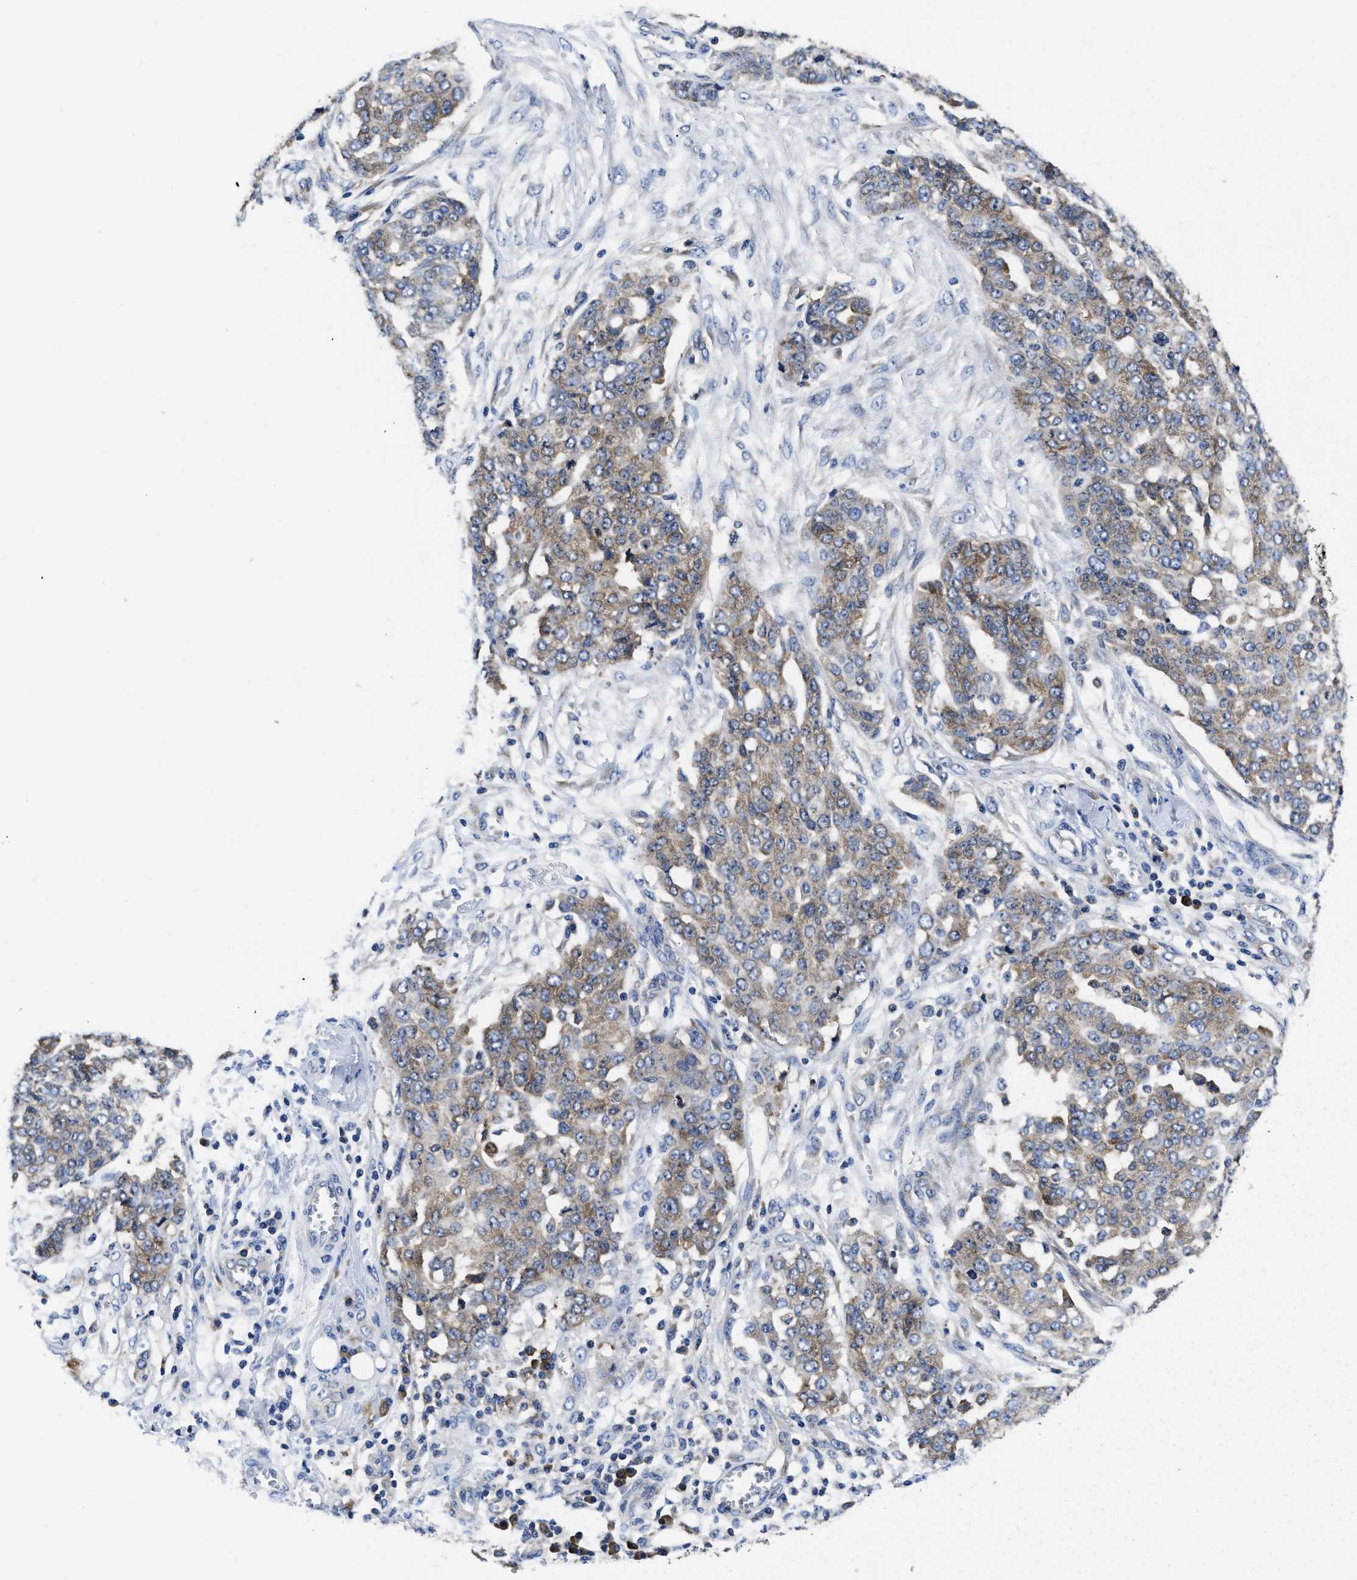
{"staining": {"intensity": "weak", "quantity": "25%-75%", "location": "cytoplasmic/membranous"}, "tissue": "ovarian cancer", "cell_type": "Tumor cells", "image_type": "cancer", "snomed": [{"axis": "morphology", "description": "Cystadenocarcinoma, serous, NOS"}, {"axis": "topography", "description": "Soft tissue"}, {"axis": "topography", "description": "Ovary"}], "caption": "Human ovarian cancer (serous cystadenocarcinoma) stained with a brown dye exhibits weak cytoplasmic/membranous positive expression in approximately 25%-75% of tumor cells.", "gene": "YARS1", "patient": {"sex": "female", "age": 57}}